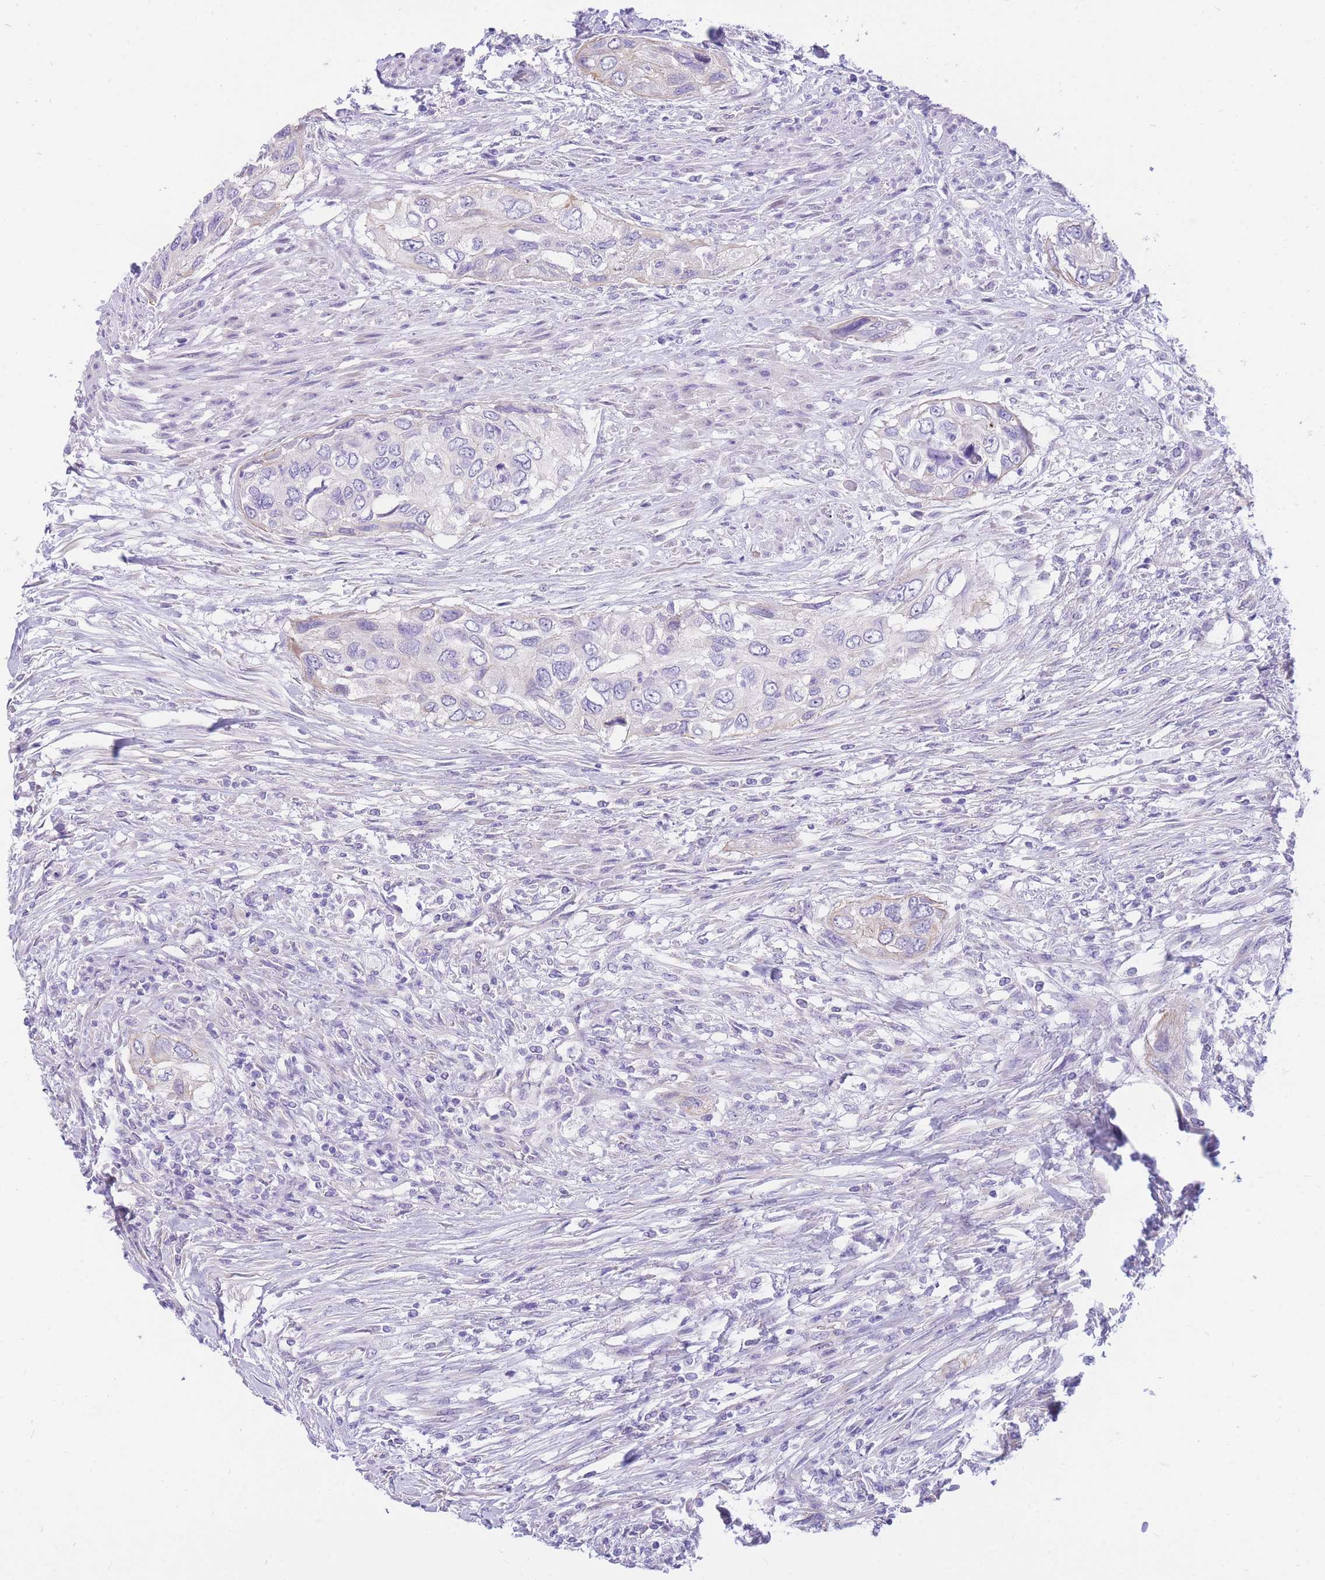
{"staining": {"intensity": "negative", "quantity": "none", "location": "none"}, "tissue": "urothelial cancer", "cell_type": "Tumor cells", "image_type": "cancer", "snomed": [{"axis": "morphology", "description": "Urothelial carcinoma, High grade"}, {"axis": "topography", "description": "Urinary bladder"}], "caption": "DAB (3,3'-diaminobenzidine) immunohistochemical staining of human urothelial carcinoma (high-grade) reveals no significant expression in tumor cells. (DAB (3,3'-diaminobenzidine) immunohistochemistry visualized using brightfield microscopy, high magnification).", "gene": "ZNF311", "patient": {"sex": "female", "age": 60}}